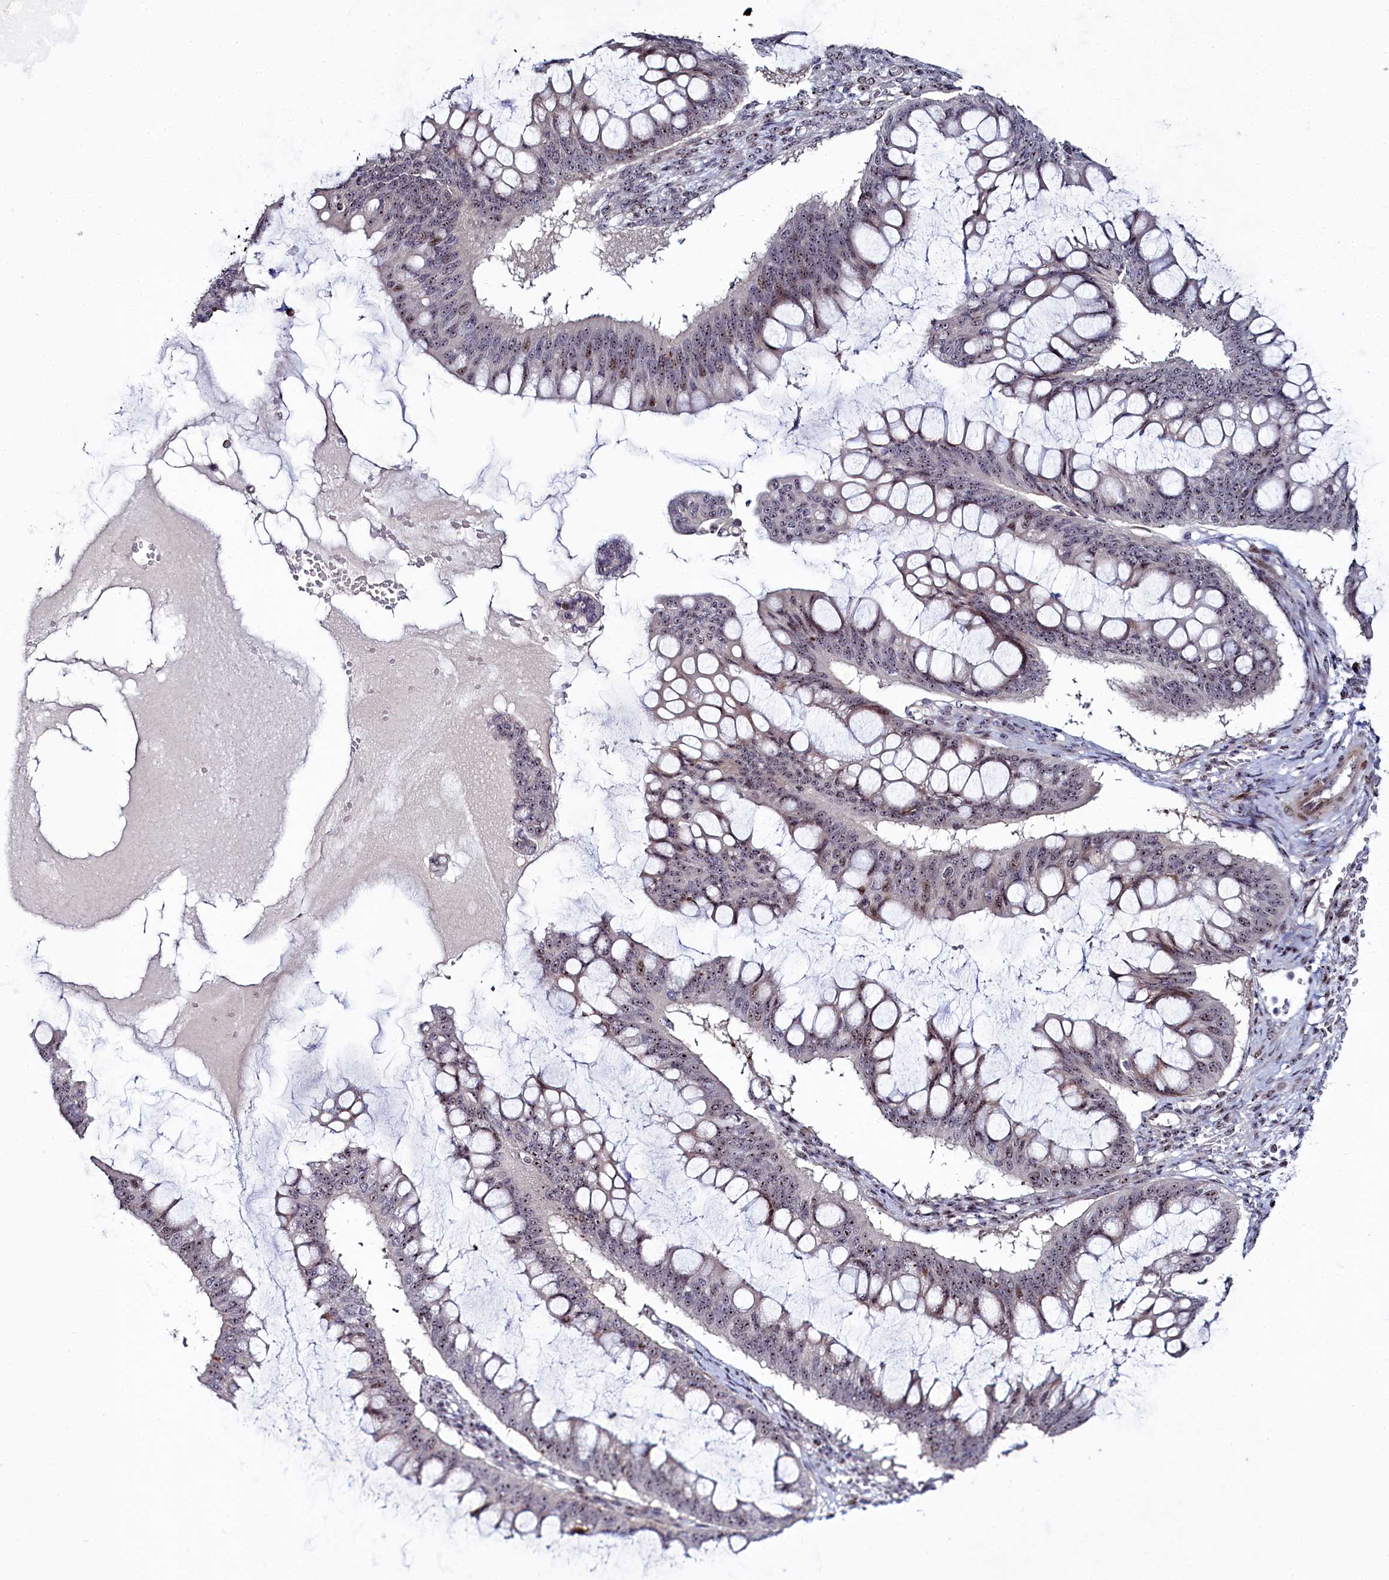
{"staining": {"intensity": "moderate", "quantity": "25%-75%", "location": "cytoplasmic/membranous,nuclear"}, "tissue": "ovarian cancer", "cell_type": "Tumor cells", "image_type": "cancer", "snomed": [{"axis": "morphology", "description": "Cystadenocarcinoma, mucinous, NOS"}, {"axis": "topography", "description": "Ovary"}], "caption": "Immunohistochemistry (IHC) image of neoplastic tissue: ovarian cancer stained using immunohistochemistry reveals medium levels of moderate protein expression localized specifically in the cytoplasmic/membranous and nuclear of tumor cells, appearing as a cytoplasmic/membranous and nuclear brown color.", "gene": "TCOF1", "patient": {"sex": "female", "age": 73}}